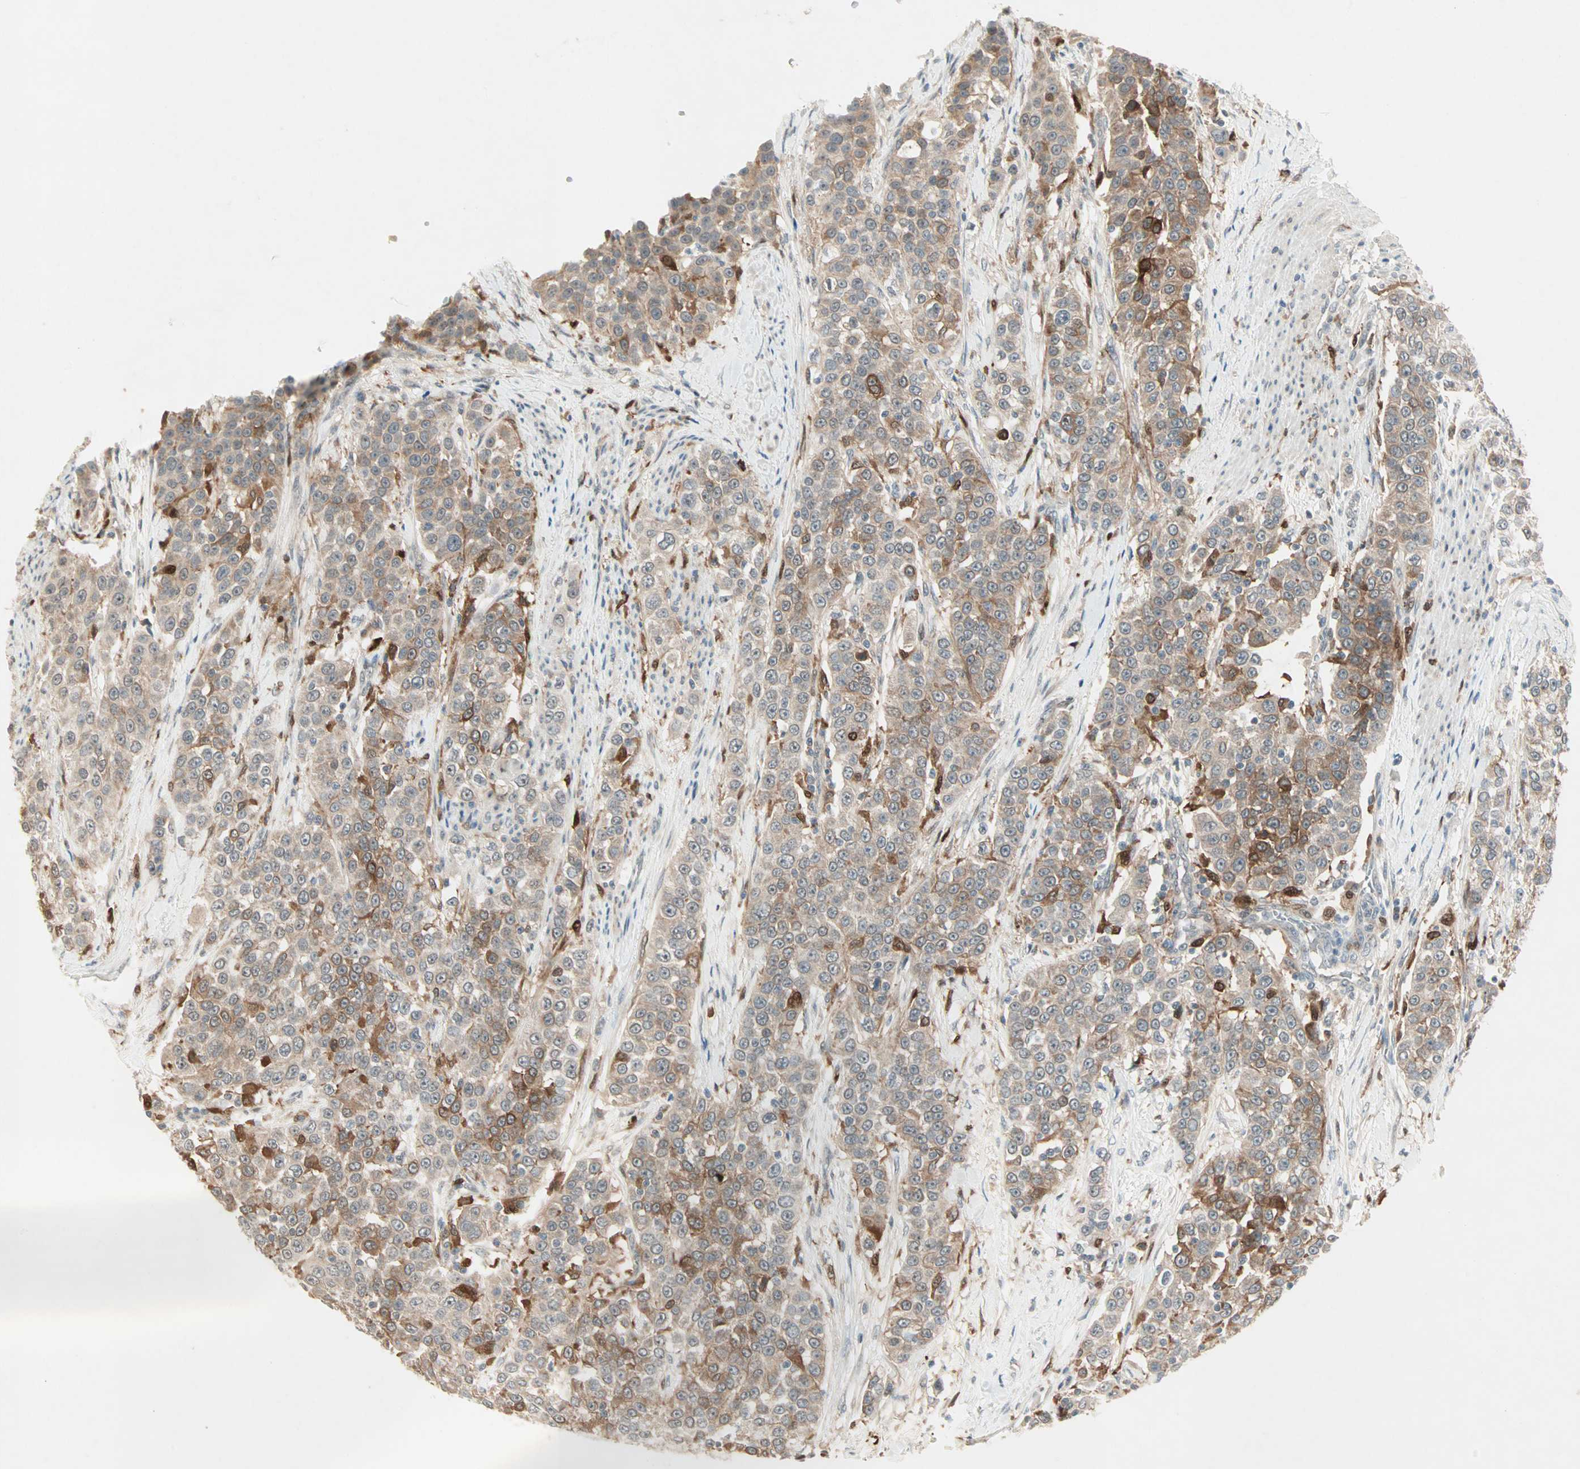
{"staining": {"intensity": "moderate", "quantity": ">75%", "location": "cytoplasmic/membranous"}, "tissue": "urothelial cancer", "cell_type": "Tumor cells", "image_type": "cancer", "snomed": [{"axis": "morphology", "description": "Urothelial carcinoma, High grade"}, {"axis": "topography", "description": "Urinary bladder"}], "caption": "Moderate cytoplasmic/membranous protein staining is appreciated in approximately >75% of tumor cells in urothelial cancer. Nuclei are stained in blue.", "gene": "RTL6", "patient": {"sex": "female", "age": 80}}